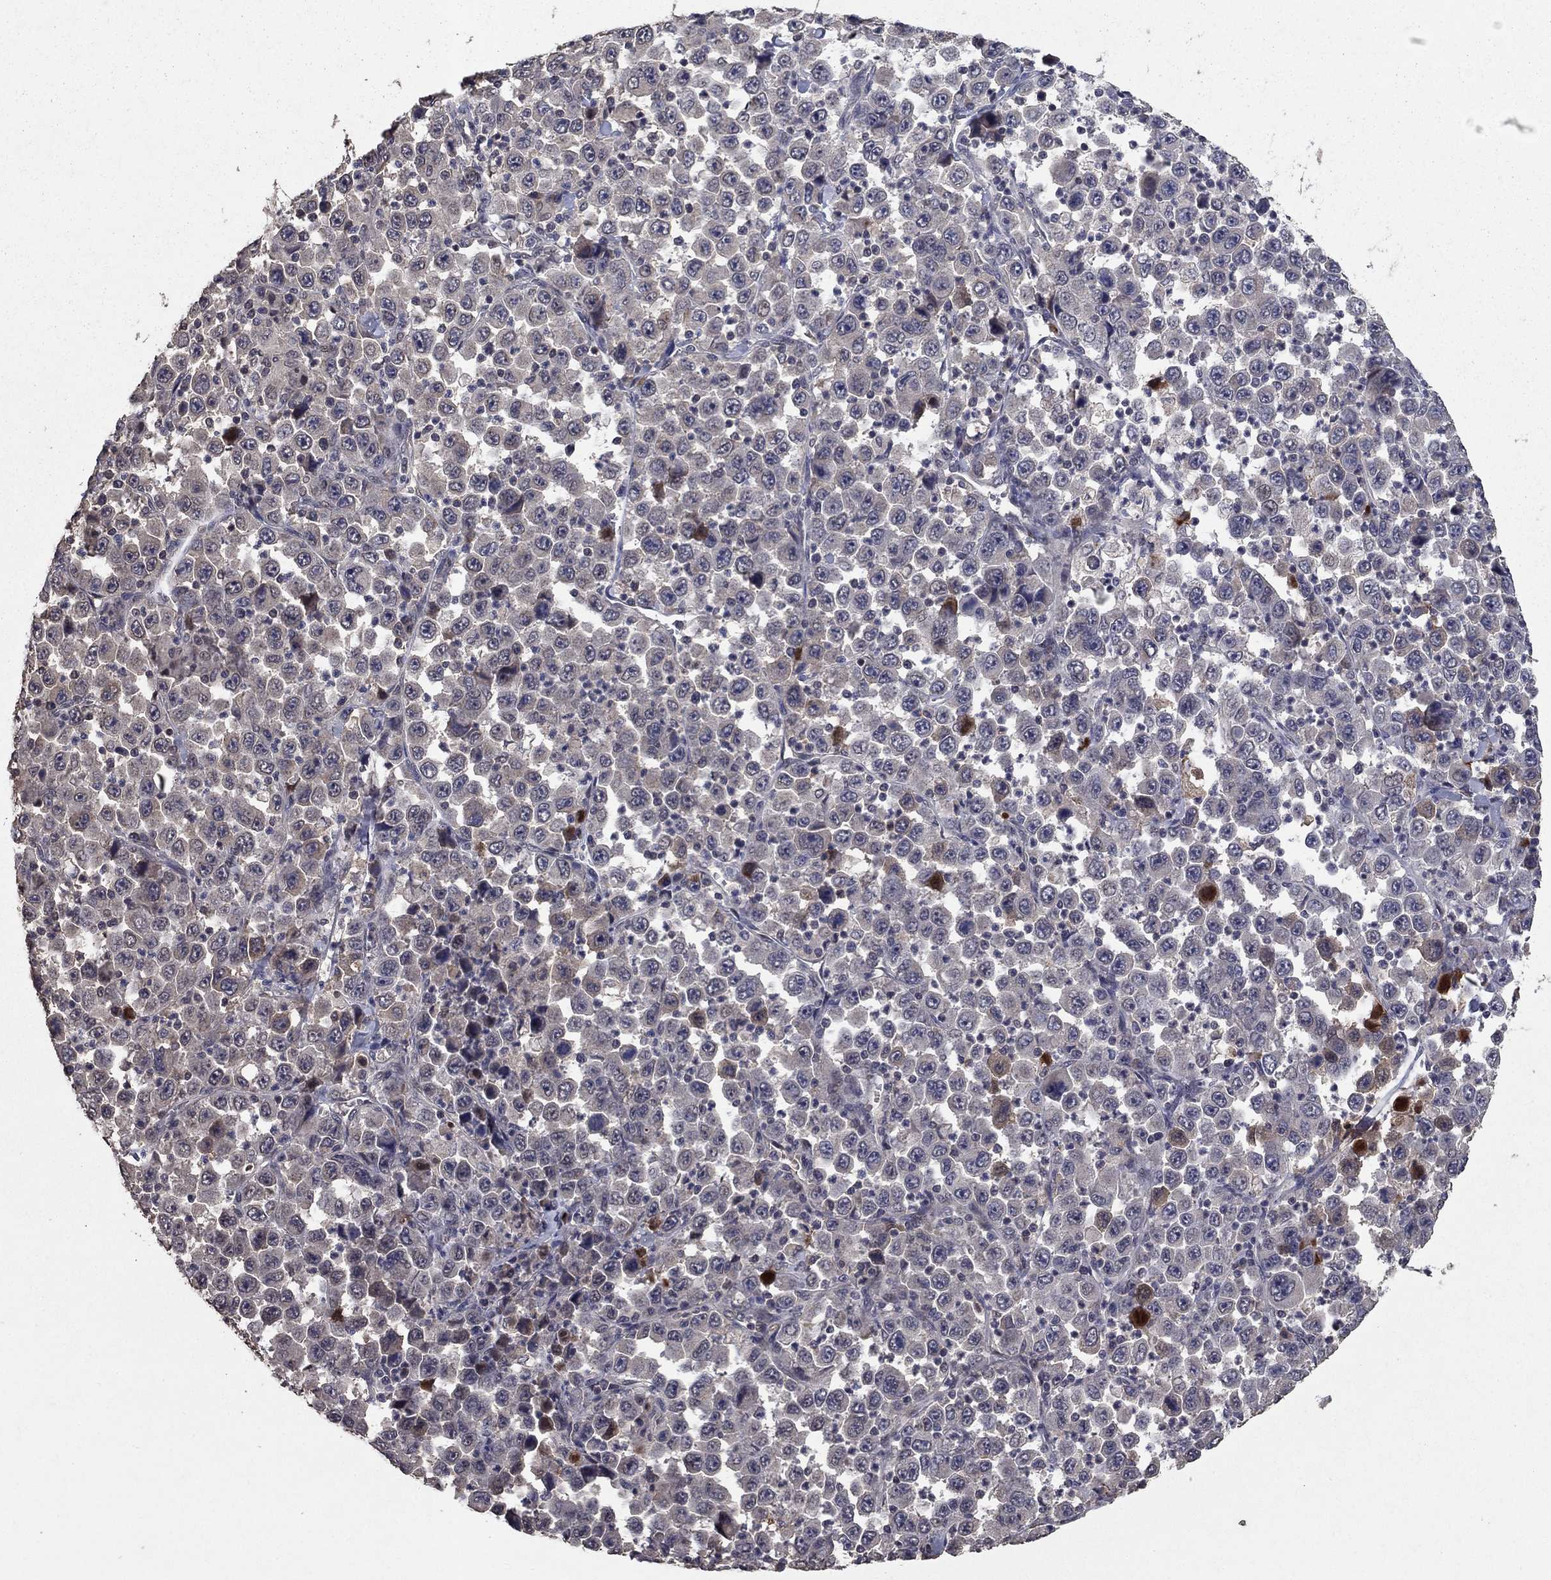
{"staining": {"intensity": "negative", "quantity": "none", "location": "none"}, "tissue": "stomach cancer", "cell_type": "Tumor cells", "image_type": "cancer", "snomed": [{"axis": "morphology", "description": "Normal tissue, NOS"}, {"axis": "morphology", "description": "Adenocarcinoma, NOS"}, {"axis": "topography", "description": "Stomach, upper"}, {"axis": "topography", "description": "Stomach"}], "caption": "The immunohistochemistry (IHC) histopathology image has no significant staining in tumor cells of adenocarcinoma (stomach) tissue. (Stains: DAB immunohistochemistry (IHC) with hematoxylin counter stain, Microscopy: brightfield microscopy at high magnification).", "gene": "DHRS1", "patient": {"sex": "male", "age": 59}}